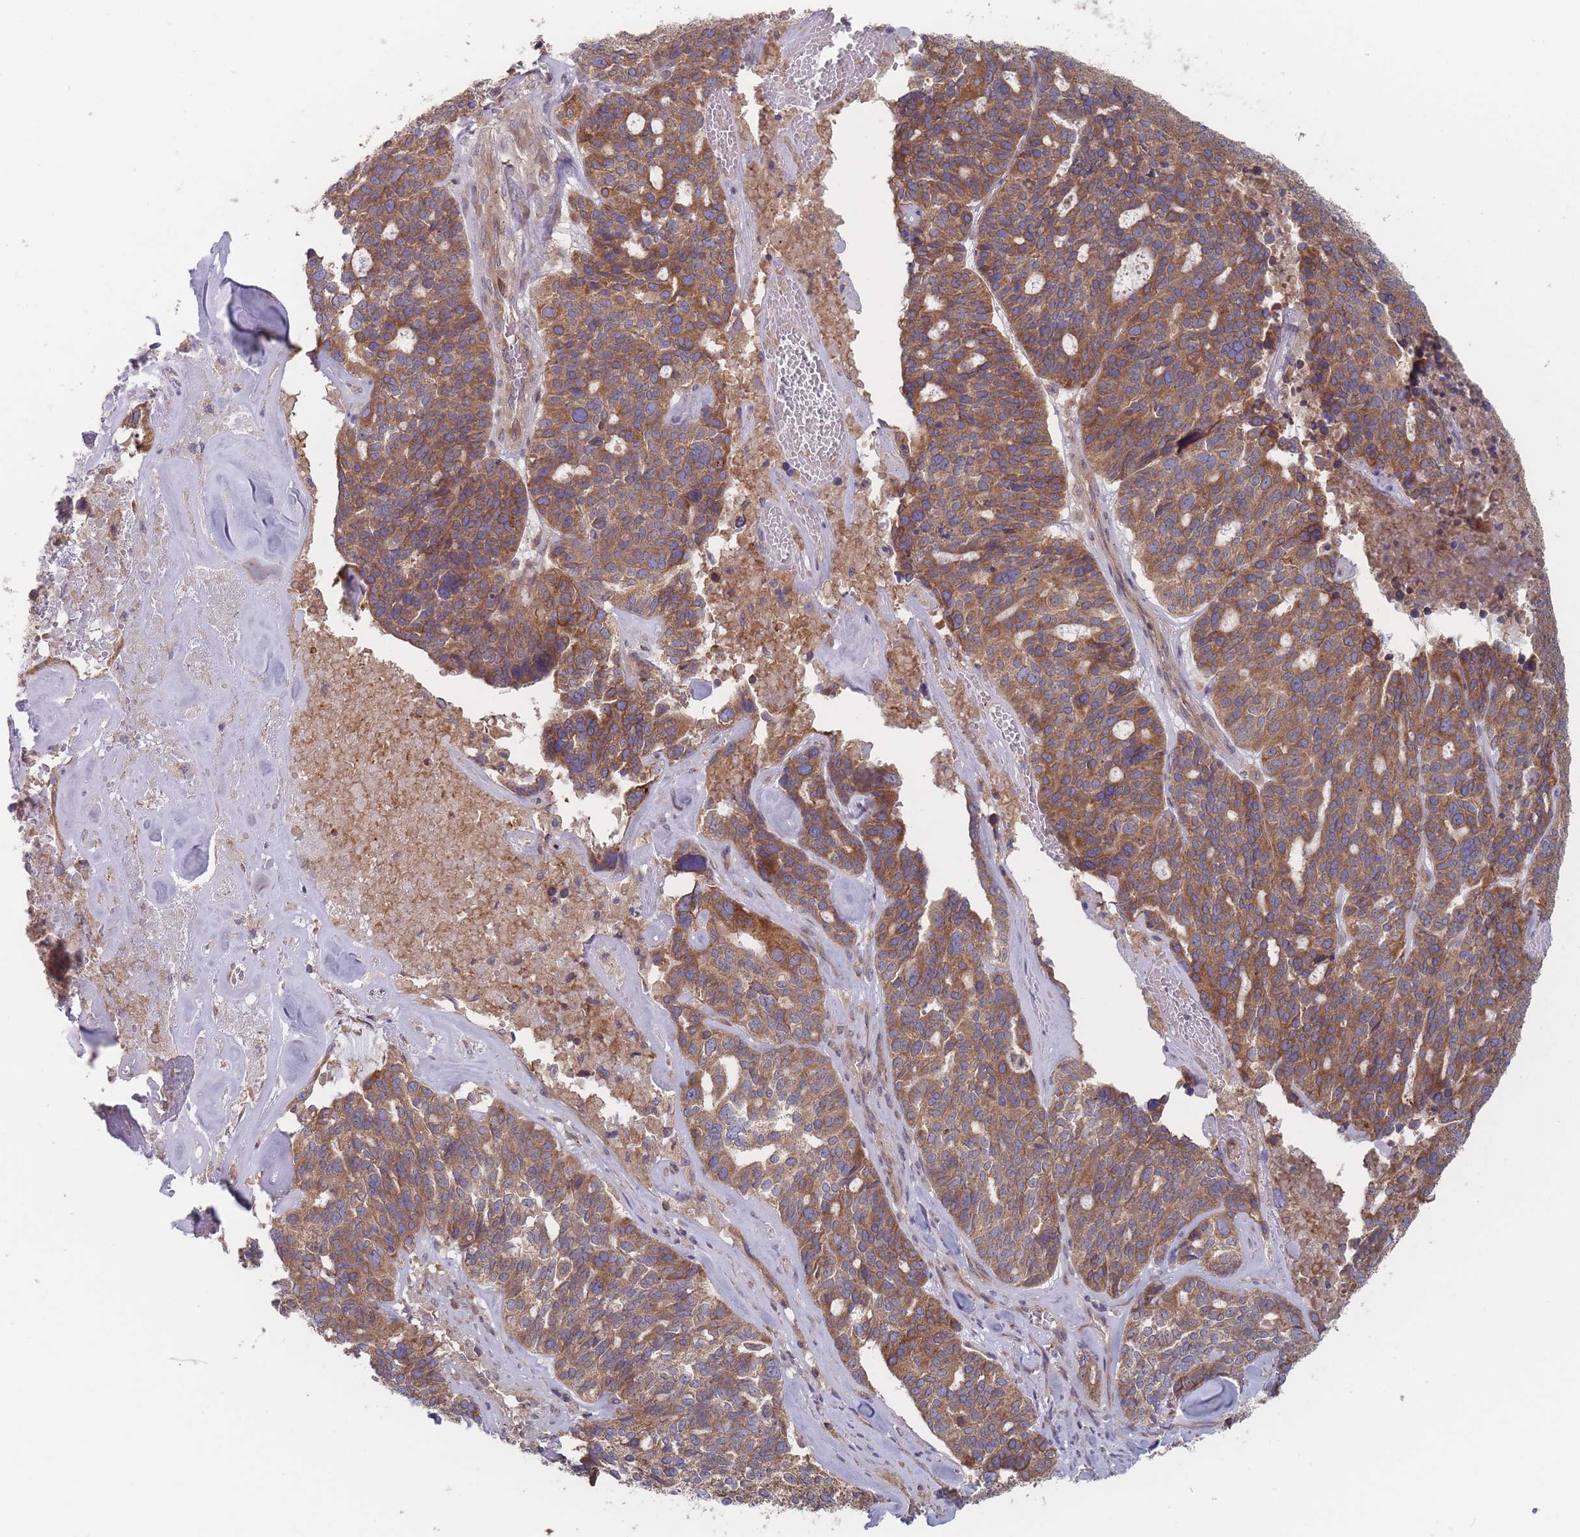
{"staining": {"intensity": "strong", "quantity": ">75%", "location": "cytoplasmic/membranous"}, "tissue": "ovarian cancer", "cell_type": "Tumor cells", "image_type": "cancer", "snomed": [{"axis": "morphology", "description": "Cystadenocarcinoma, serous, NOS"}, {"axis": "topography", "description": "Ovary"}], "caption": "Ovarian cancer stained with a protein marker reveals strong staining in tumor cells.", "gene": "KDSR", "patient": {"sex": "female", "age": 59}}